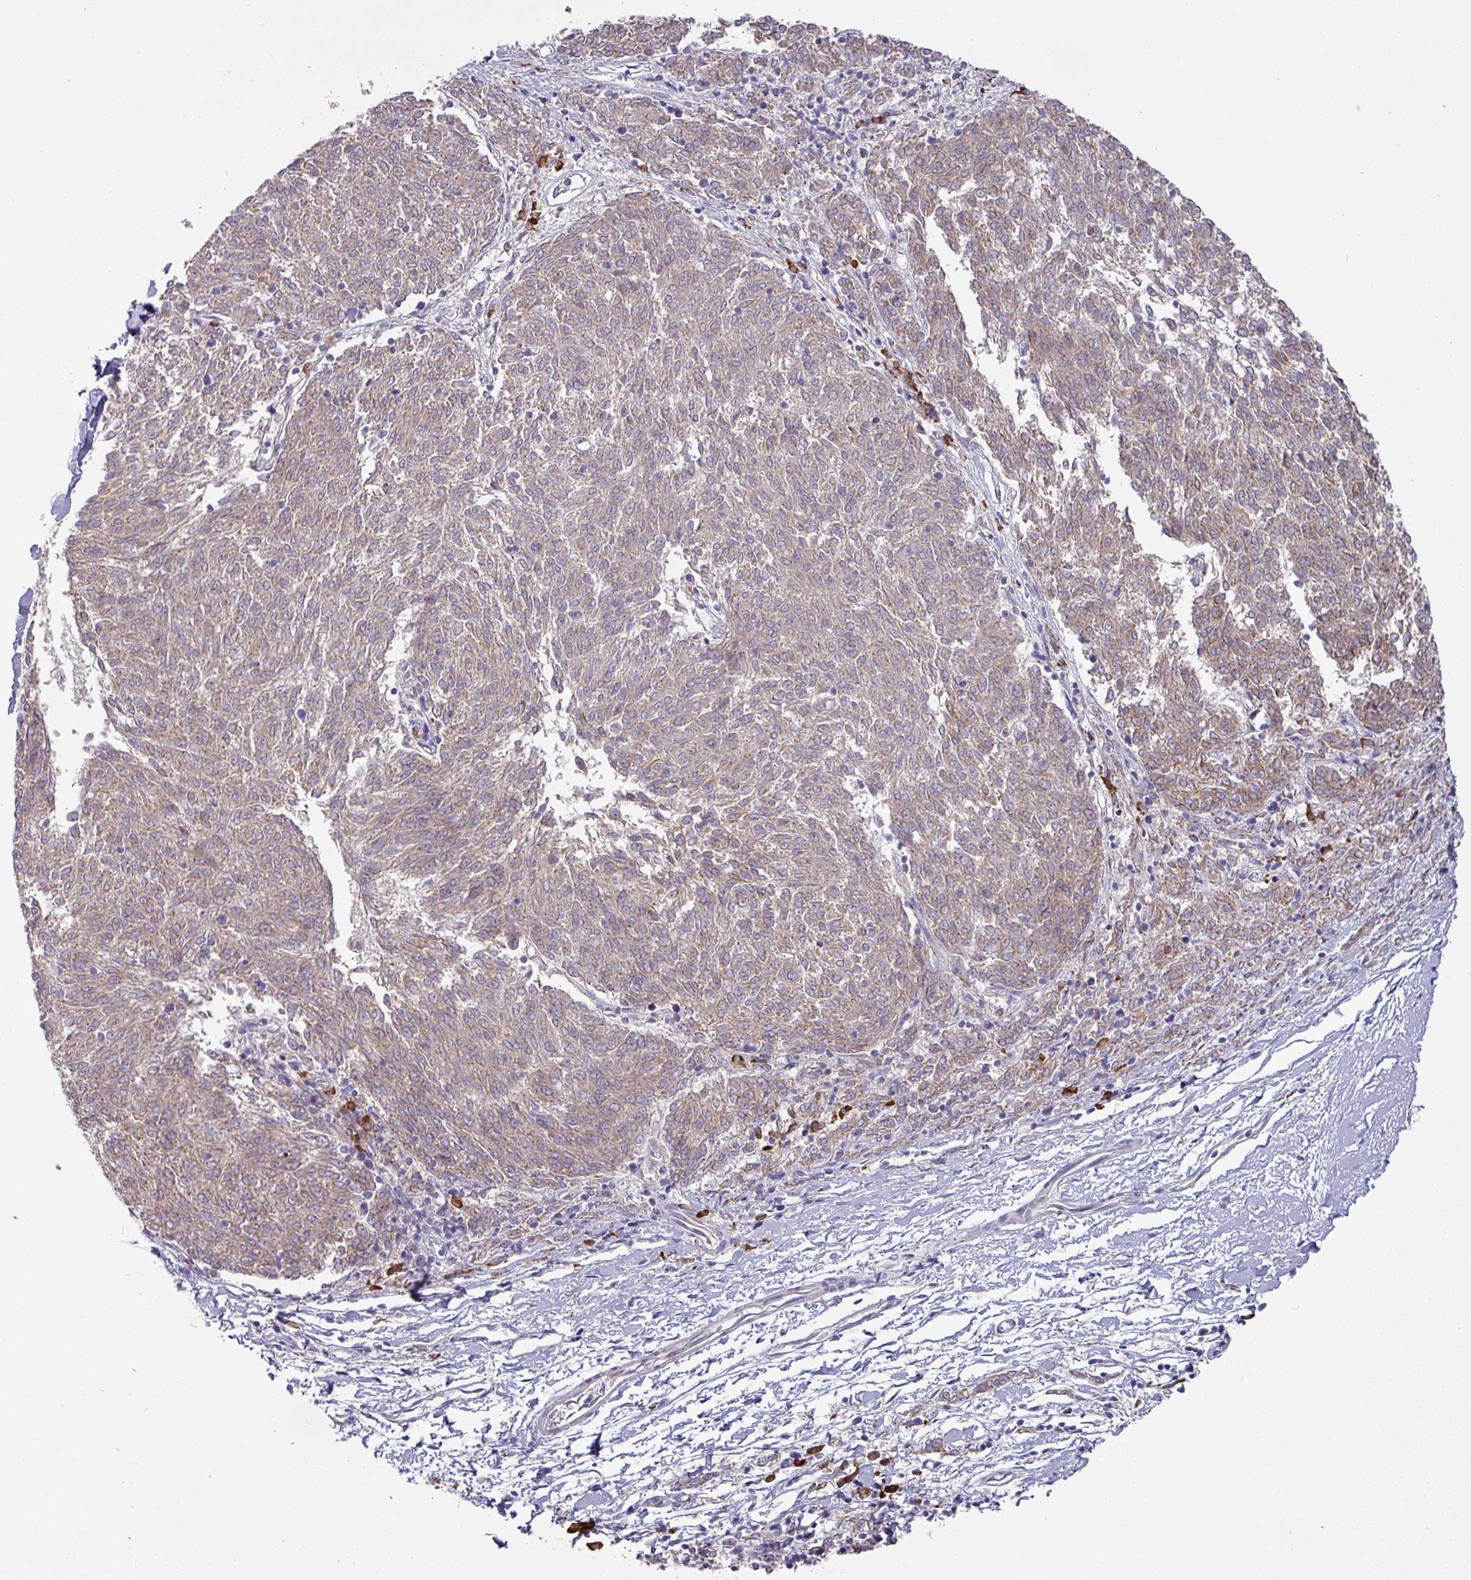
{"staining": {"intensity": "weak", "quantity": "25%-75%", "location": "cytoplasmic/membranous"}, "tissue": "melanoma", "cell_type": "Tumor cells", "image_type": "cancer", "snomed": [{"axis": "morphology", "description": "Malignant melanoma, NOS"}, {"axis": "topography", "description": "Skin"}], "caption": "Weak cytoplasmic/membranous staining for a protein is identified in about 25%-75% of tumor cells of melanoma using IHC.", "gene": "IL4R", "patient": {"sex": "female", "age": 72}}